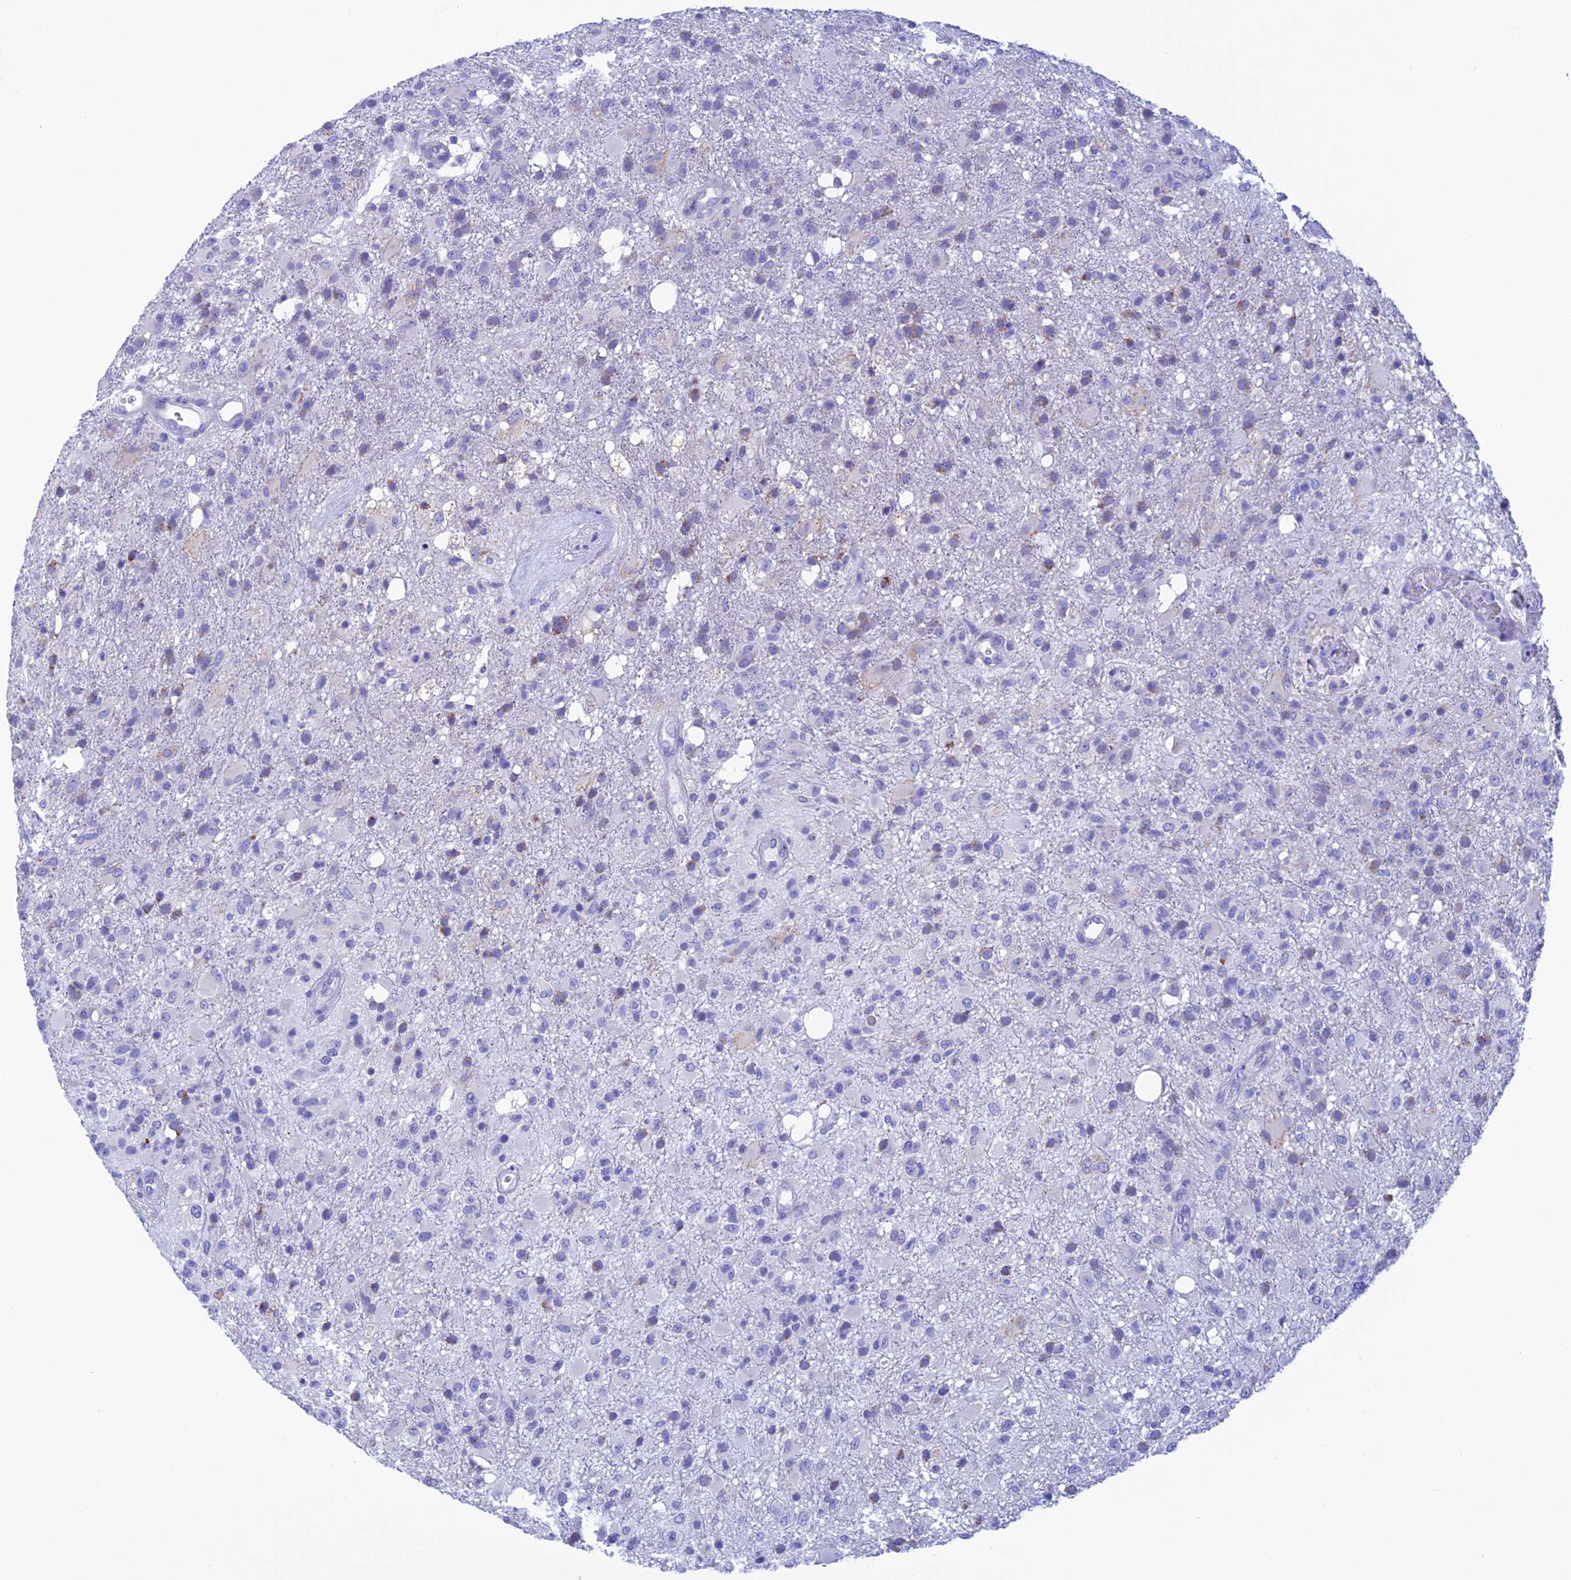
{"staining": {"intensity": "negative", "quantity": "none", "location": "none"}, "tissue": "glioma", "cell_type": "Tumor cells", "image_type": "cancer", "snomed": [{"axis": "morphology", "description": "Glioma, malignant, High grade"}, {"axis": "topography", "description": "Brain"}], "caption": "Immunohistochemistry (IHC) micrograph of neoplastic tissue: malignant high-grade glioma stained with DAB displays no significant protein expression in tumor cells.", "gene": "NXPE4", "patient": {"sex": "female", "age": 74}}